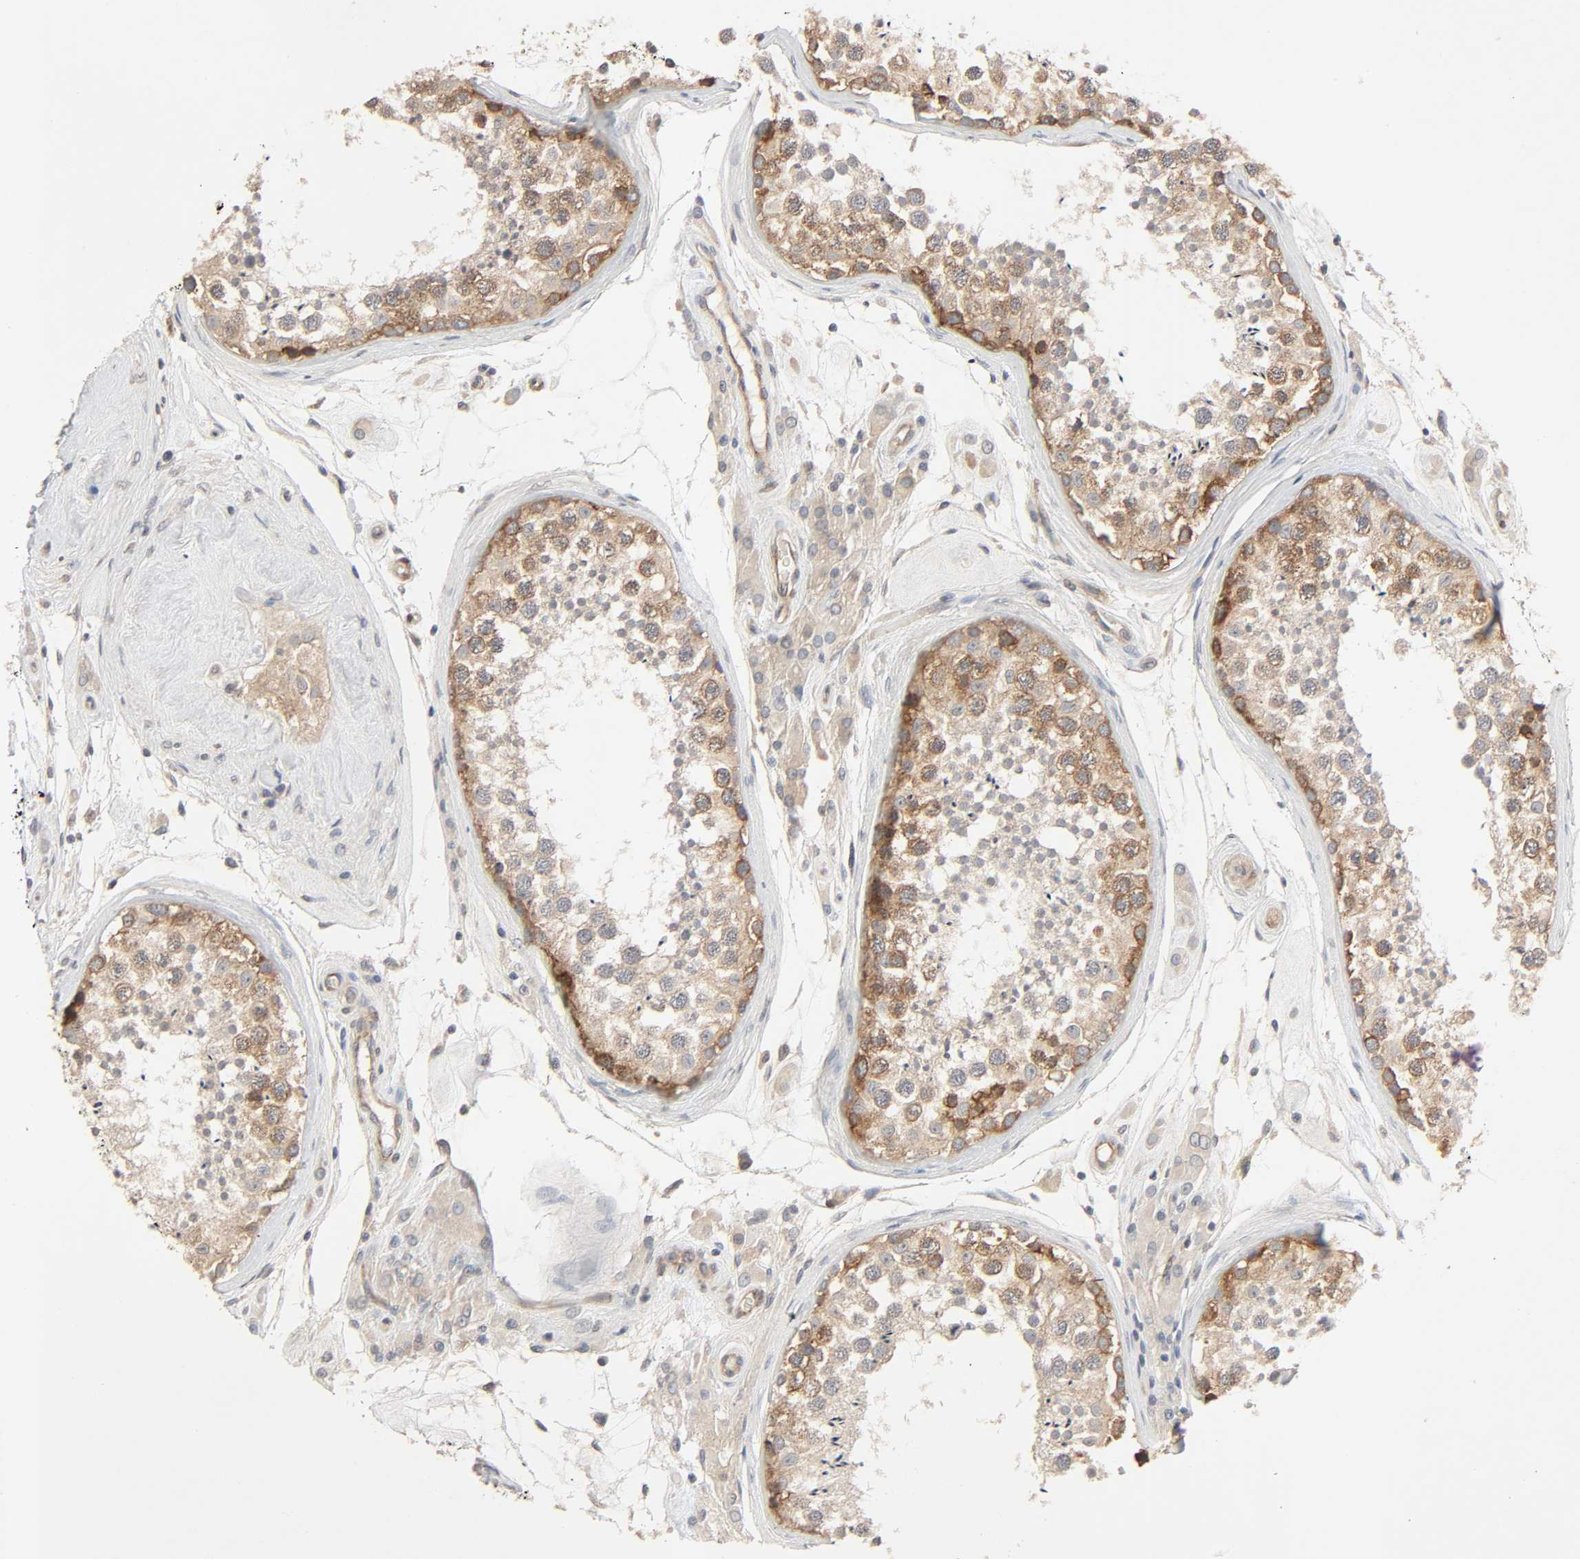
{"staining": {"intensity": "moderate", "quantity": "25%-75%", "location": "cytoplasmic/membranous"}, "tissue": "testis", "cell_type": "Cells in seminiferous ducts", "image_type": "normal", "snomed": [{"axis": "morphology", "description": "Normal tissue, NOS"}, {"axis": "topography", "description": "Testis"}], "caption": "Cells in seminiferous ducts show medium levels of moderate cytoplasmic/membranous expression in approximately 25%-75% of cells in normal testis.", "gene": "PTK2", "patient": {"sex": "male", "age": 46}}